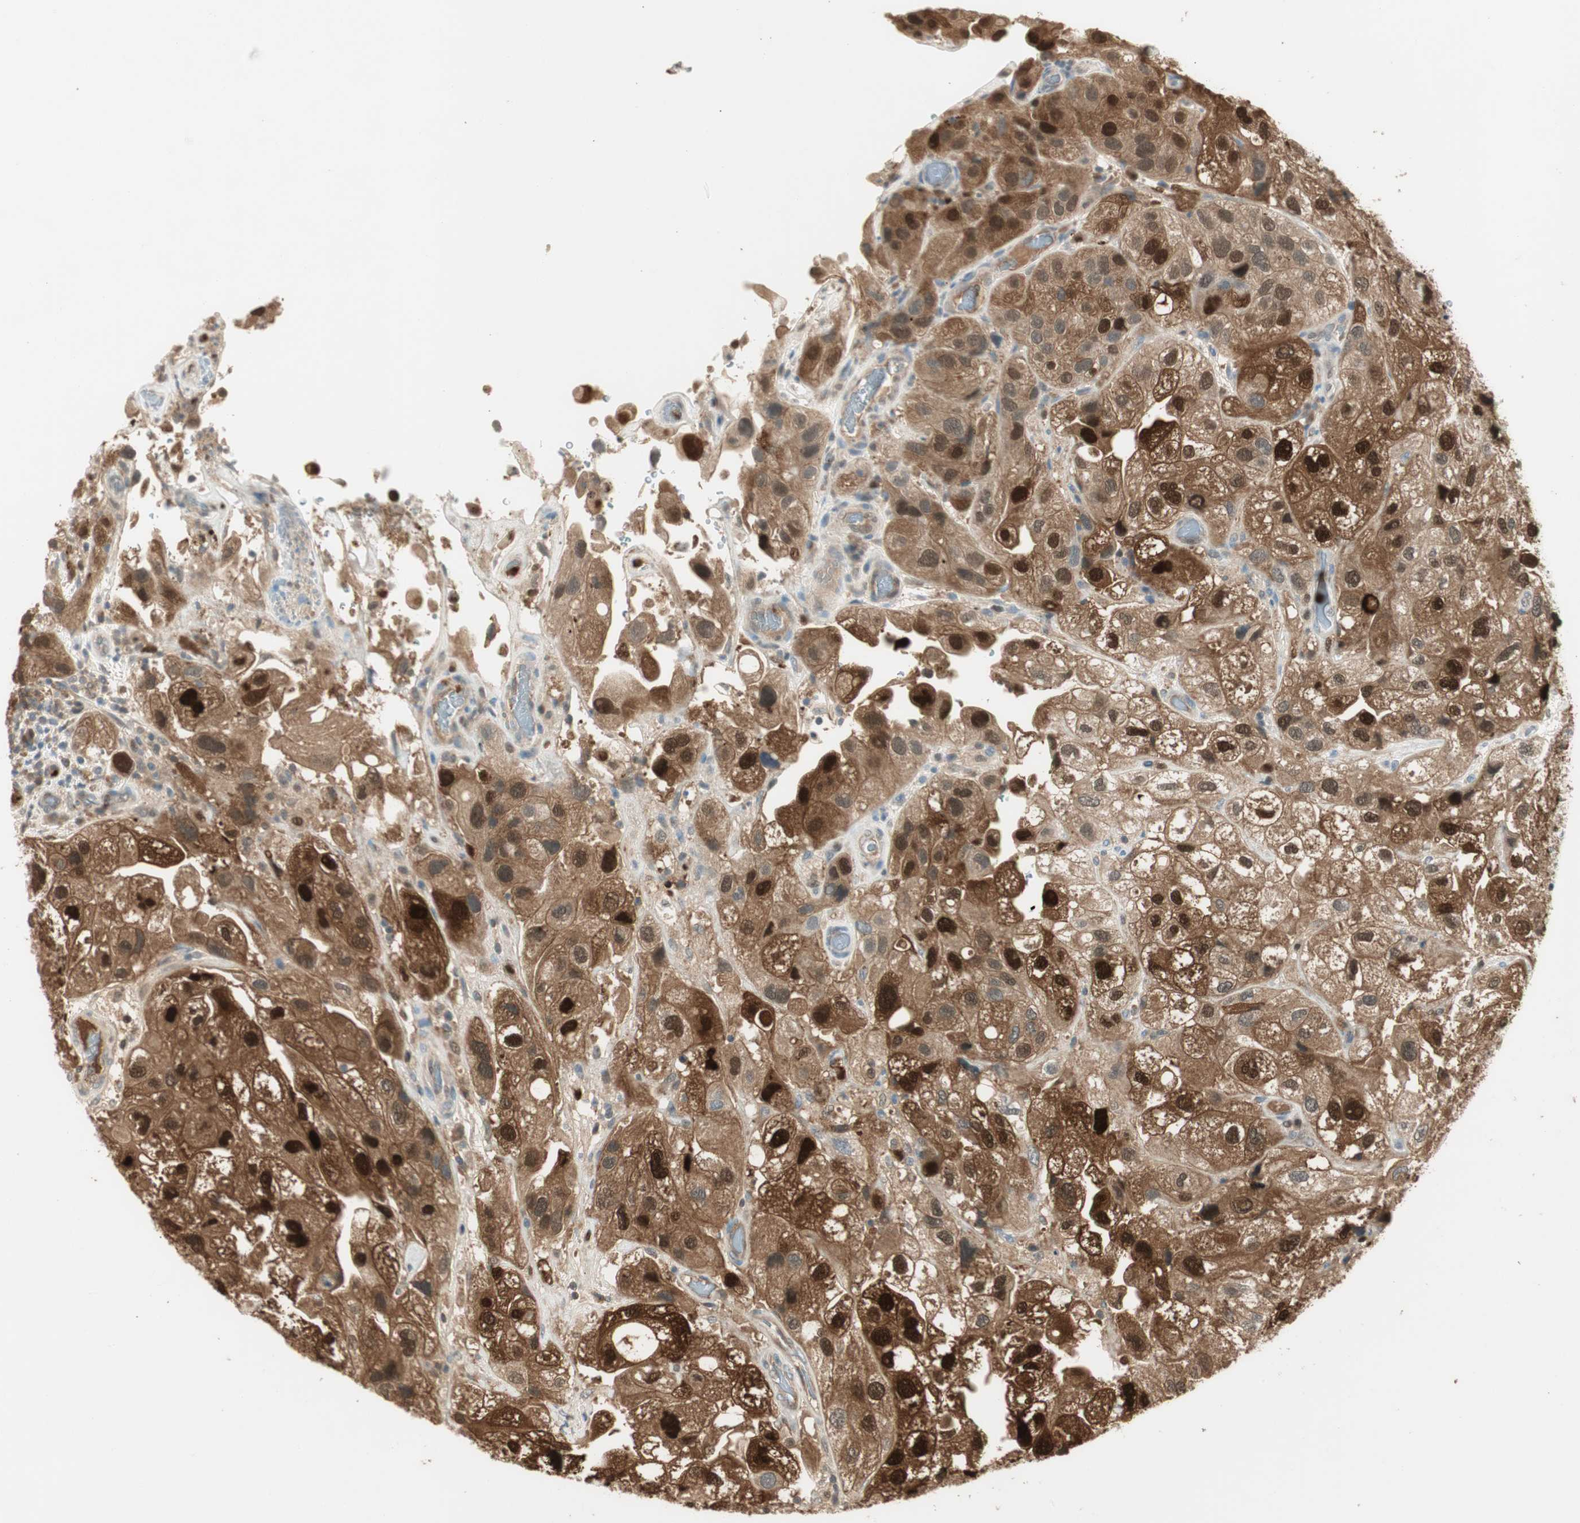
{"staining": {"intensity": "strong", "quantity": ">75%", "location": "cytoplasmic/membranous,nuclear"}, "tissue": "urothelial cancer", "cell_type": "Tumor cells", "image_type": "cancer", "snomed": [{"axis": "morphology", "description": "Urothelial carcinoma, High grade"}, {"axis": "topography", "description": "Urinary bladder"}], "caption": "DAB (3,3'-diaminobenzidine) immunohistochemical staining of human urothelial cancer displays strong cytoplasmic/membranous and nuclear protein staining in approximately >75% of tumor cells. Nuclei are stained in blue.", "gene": "LTA4H", "patient": {"sex": "female", "age": 64}}